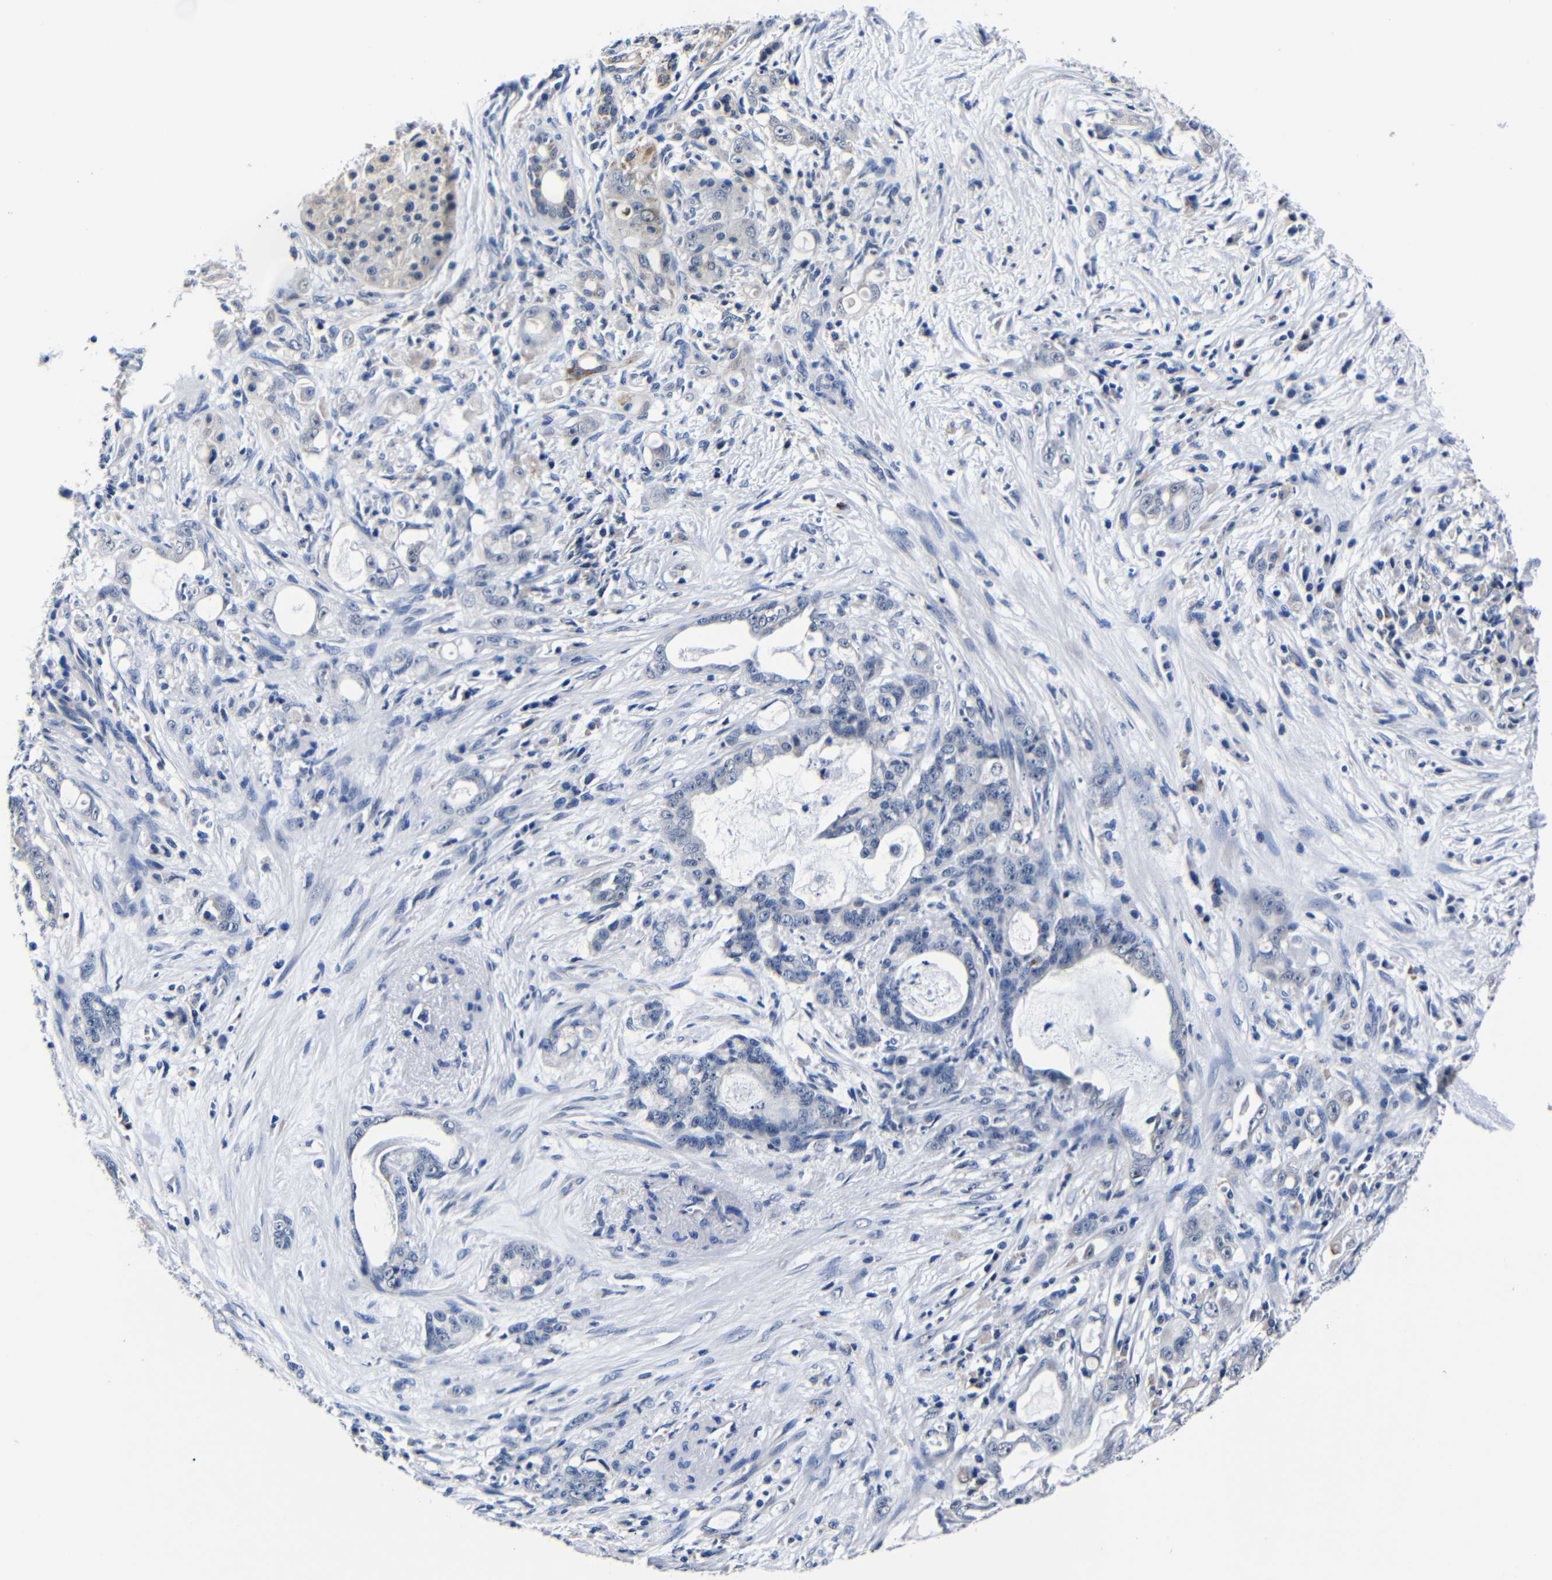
{"staining": {"intensity": "negative", "quantity": "none", "location": "none"}, "tissue": "pancreatic cancer", "cell_type": "Tumor cells", "image_type": "cancer", "snomed": [{"axis": "morphology", "description": "Adenocarcinoma, NOS"}, {"axis": "topography", "description": "Pancreas"}], "caption": "IHC histopathology image of pancreatic cancer (adenocarcinoma) stained for a protein (brown), which reveals no positivity in tumor cells.", "gene": "DEPP1", "patient": {"sex": "female", "age": 73}}